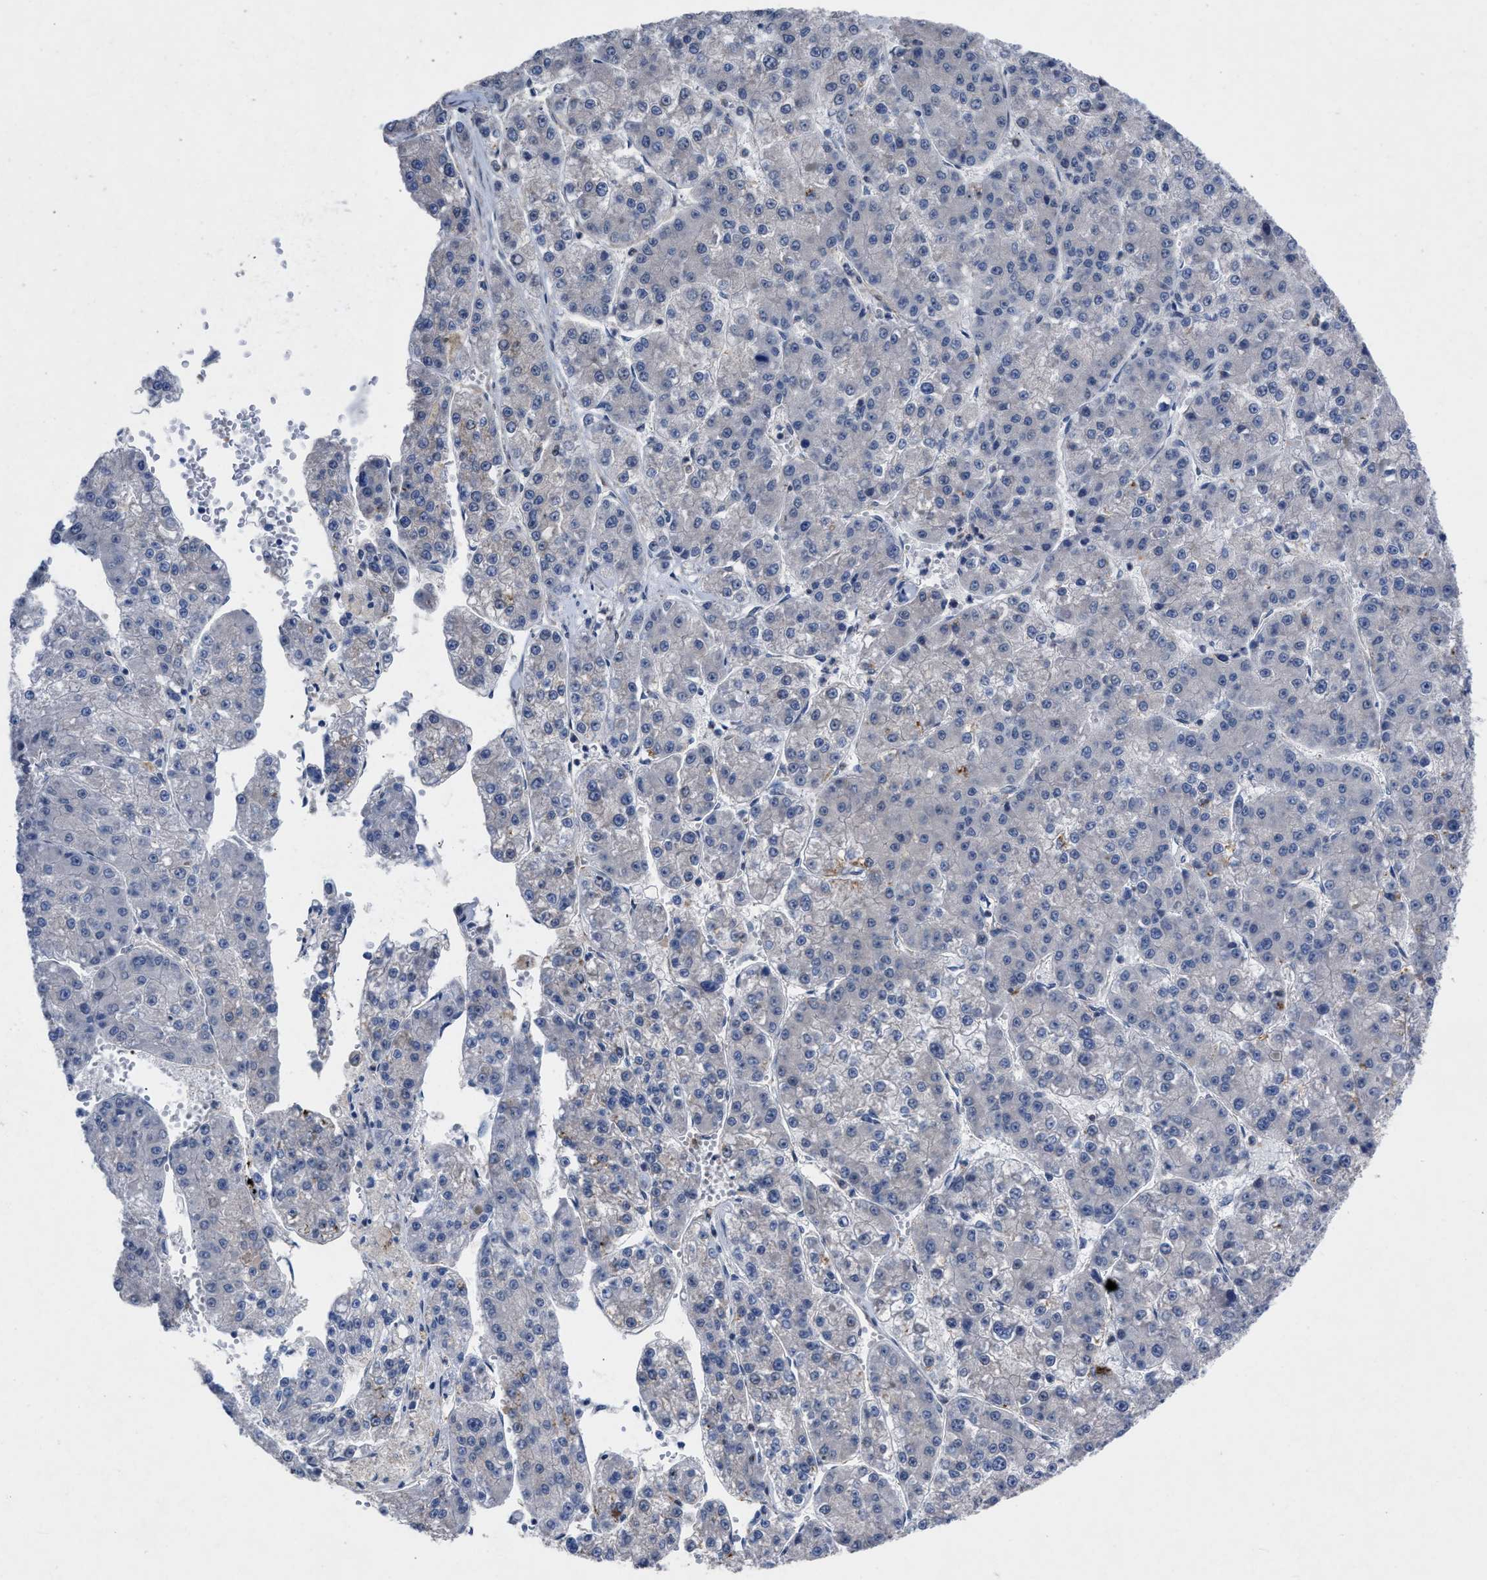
{"staining": {"intensity": "strong", "quantity": "<25%", "location": "cytoplasmic/membranous"}, "tissue": "liver cancer", "cell_type": "Tumor cells", "image_type": "cancer", "snomed": [{"axis": "morphology", "description": "Carcinoma, Hepatocellular, NOS"}, {"axis": "topography", "description": "Liver"}], "caption": "Protein expression analysis of human liver cancer reveals strong cytoplasmic/membranous positivity in approximately <25% of tumor cells.", "gene": "TMEM131", "patient": {"sex": "female", "age": 73}}